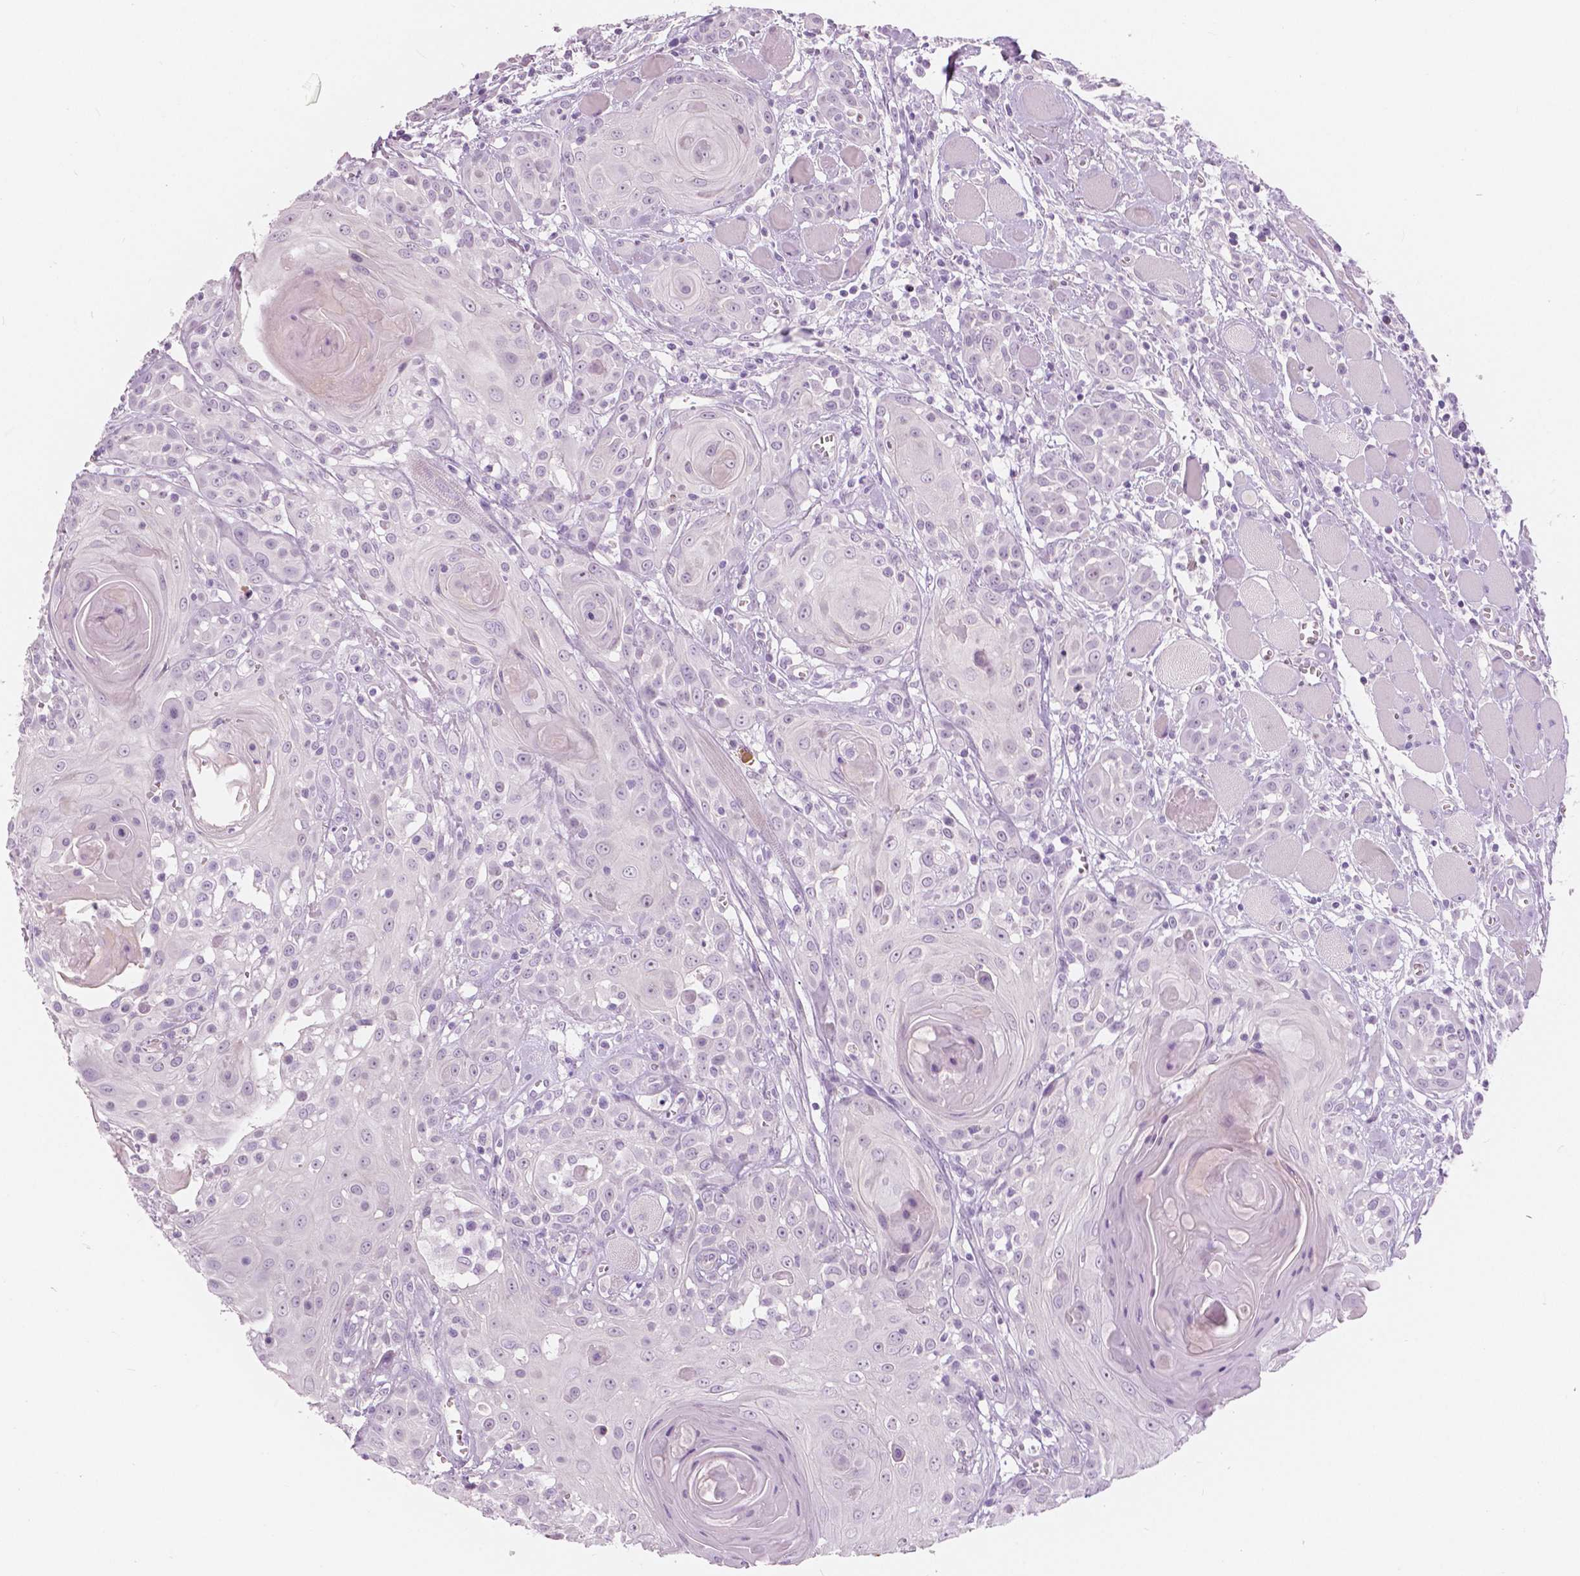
{"staining": {"intensity": "negative", "quantity": "none", "location": "none"}, "tissue": "head and neck cancer", "cell_type": "Tumor cells", "image_type": "cancer", "snomed": [{"axis": "morphology", "description": "Squamous cell carcinoma, NOS"}, {"axis": "topography", "description": "Head-Neck"}], "caption": "Micrograph shows no significant protein staining in tumor cells of head and neck squamous cell carcinoma. Brightfield microscopy of IHC stained with DAB (brown) and hematoxylin (blue), captured at high magnification.", "gene": "A4GNT", "patient": {"sex": "female", "age": 80}}